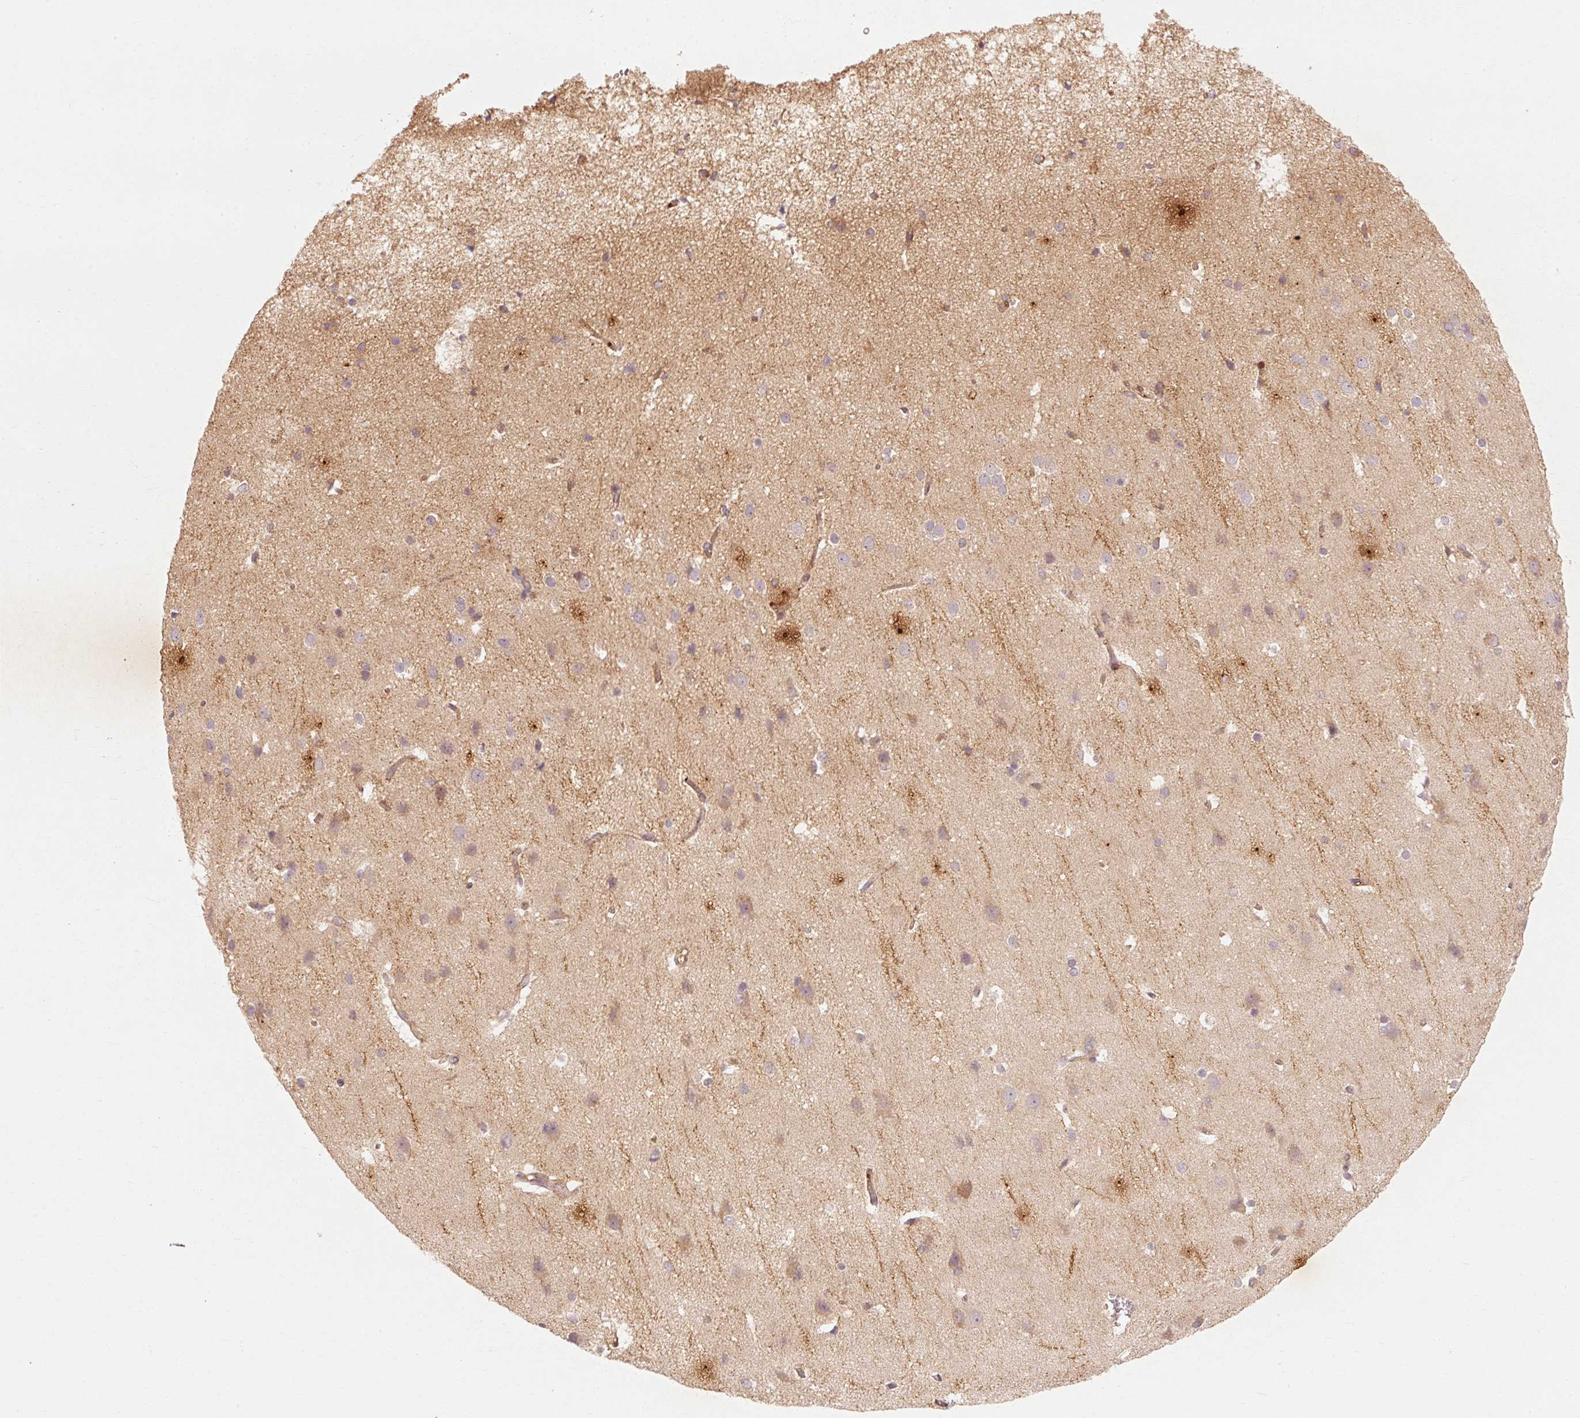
{"staining": {"intensity": "moderate", "quantity": ">75%", "location": "cytoplasmic/membranous"}, "tissue": "cerebral cortex", "cell_type": "Endothelial cells", "image_type": "normal", "snomed": [{"axis": "morphology", "description": "Normal tissue, NOS"}, {"axis": "topography", "description": "Cerebral cortex"}], "caption": "Immunohistochemistry (IHC) (DAB) staining of benign human cerebral cortex reveals moderate cytoplasmic/membranous protein expression in about >75% of endothelial cells. (DAB (3,3'-diaminobenzidine) IHC with brightfield microscopy, high magnification).", "gene": "CTNNA1", "patient": {"sex": "male", "age": 37}}